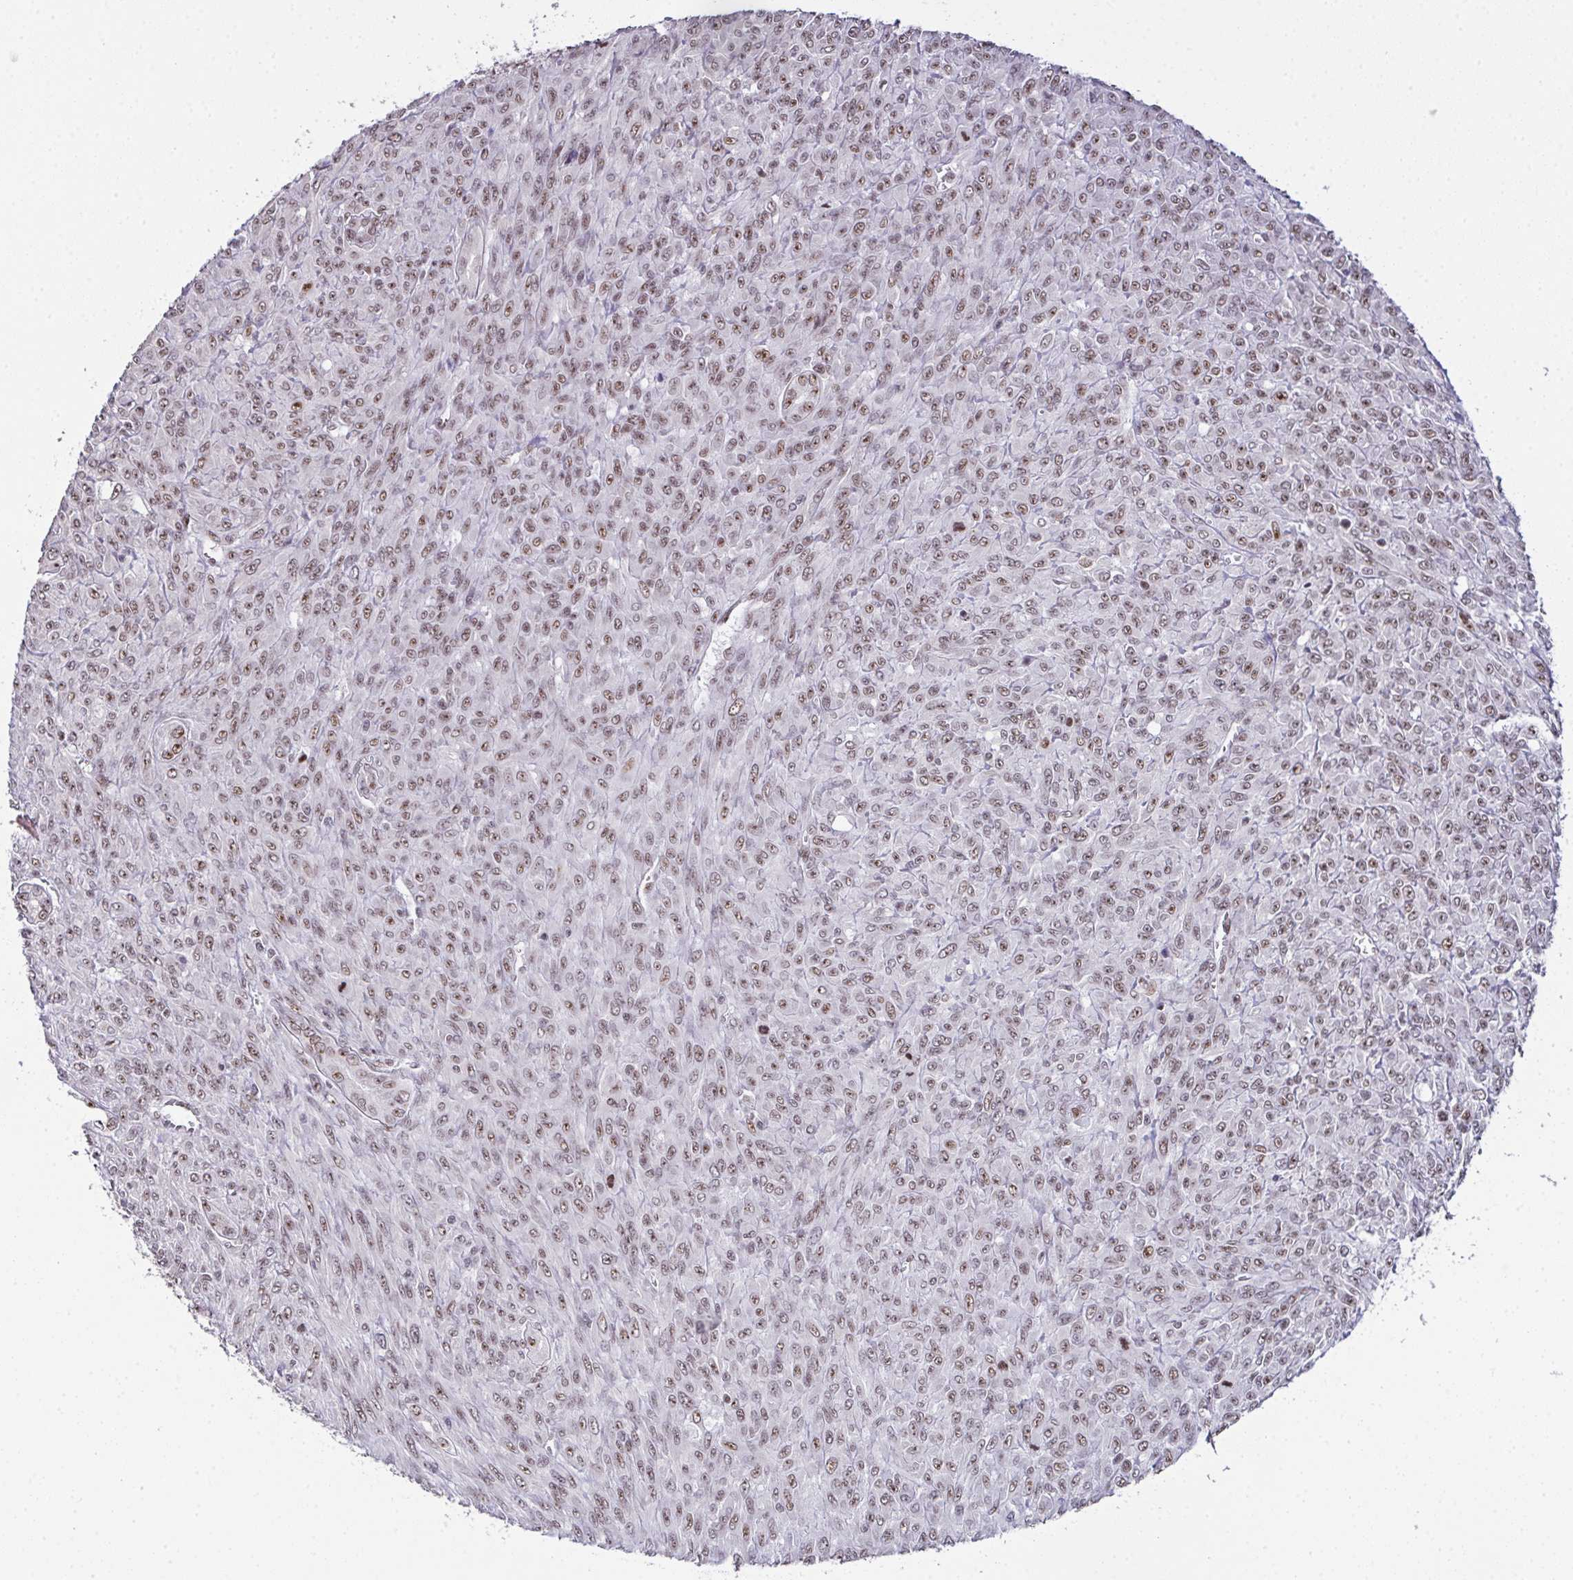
{"staining": {"intensity": "moderate", "quantity": ">75%", "location": "nuclear"}, "tissue": "renal cancer", "cell_type": "Tumor cells", "image_type": "cancer", "snomed": [{"axis": "morphology", "description": "Adenocarcinoma, NOS"}, {"axis": "topography", "description": "Kidney"}], "caption": "Protein expression analysis of human renal cancer (adenocarcinoma) reveals moderate nuclear expression in approximately >75% of tumor cells.", "gene": "ZNF800", "patient": {"sex": "male", "age": 58}}